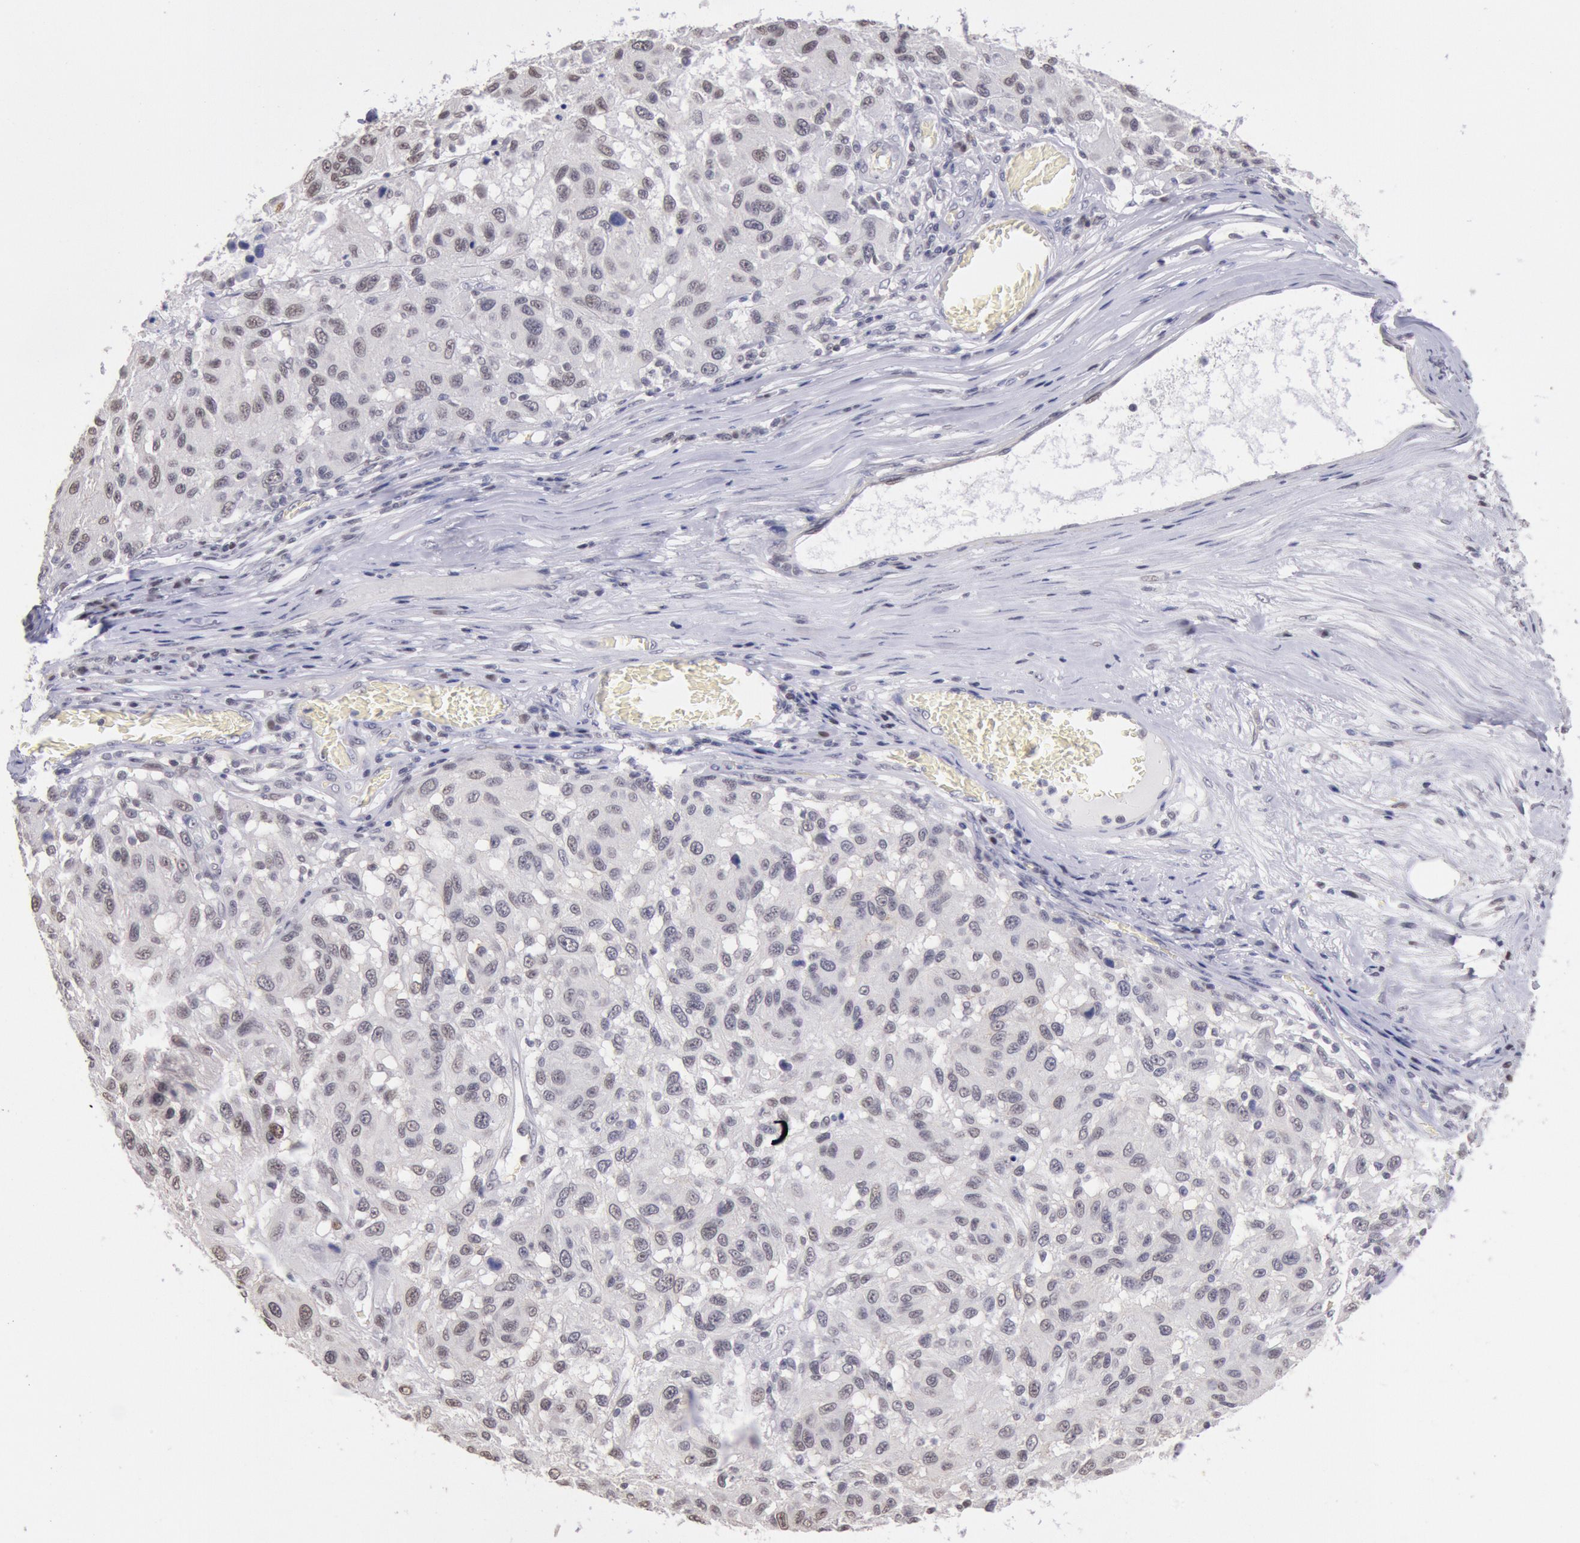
{"staining": {"intensity": "weak", "quantity": "25%-75%", "location": "cytoplasmic/membranous,nuclear"}, "tissue": "melanoma", "cell_type": "Tumor cells", "image_type": "cancer", "snomed": [{"axis": "morphology", "description": "Malignant melanoma, NOS"}, {"axis": "topography", "description": "Skin"}], "caption": "This is a histology image of immunohistochemistry (IHC) staining of melanoma, which shows weak staining in the cytoplasmic/membranous and nuclear of tumor cells.", "gene": "MYH7", "patient": {"sex": "female", "age": 77}}